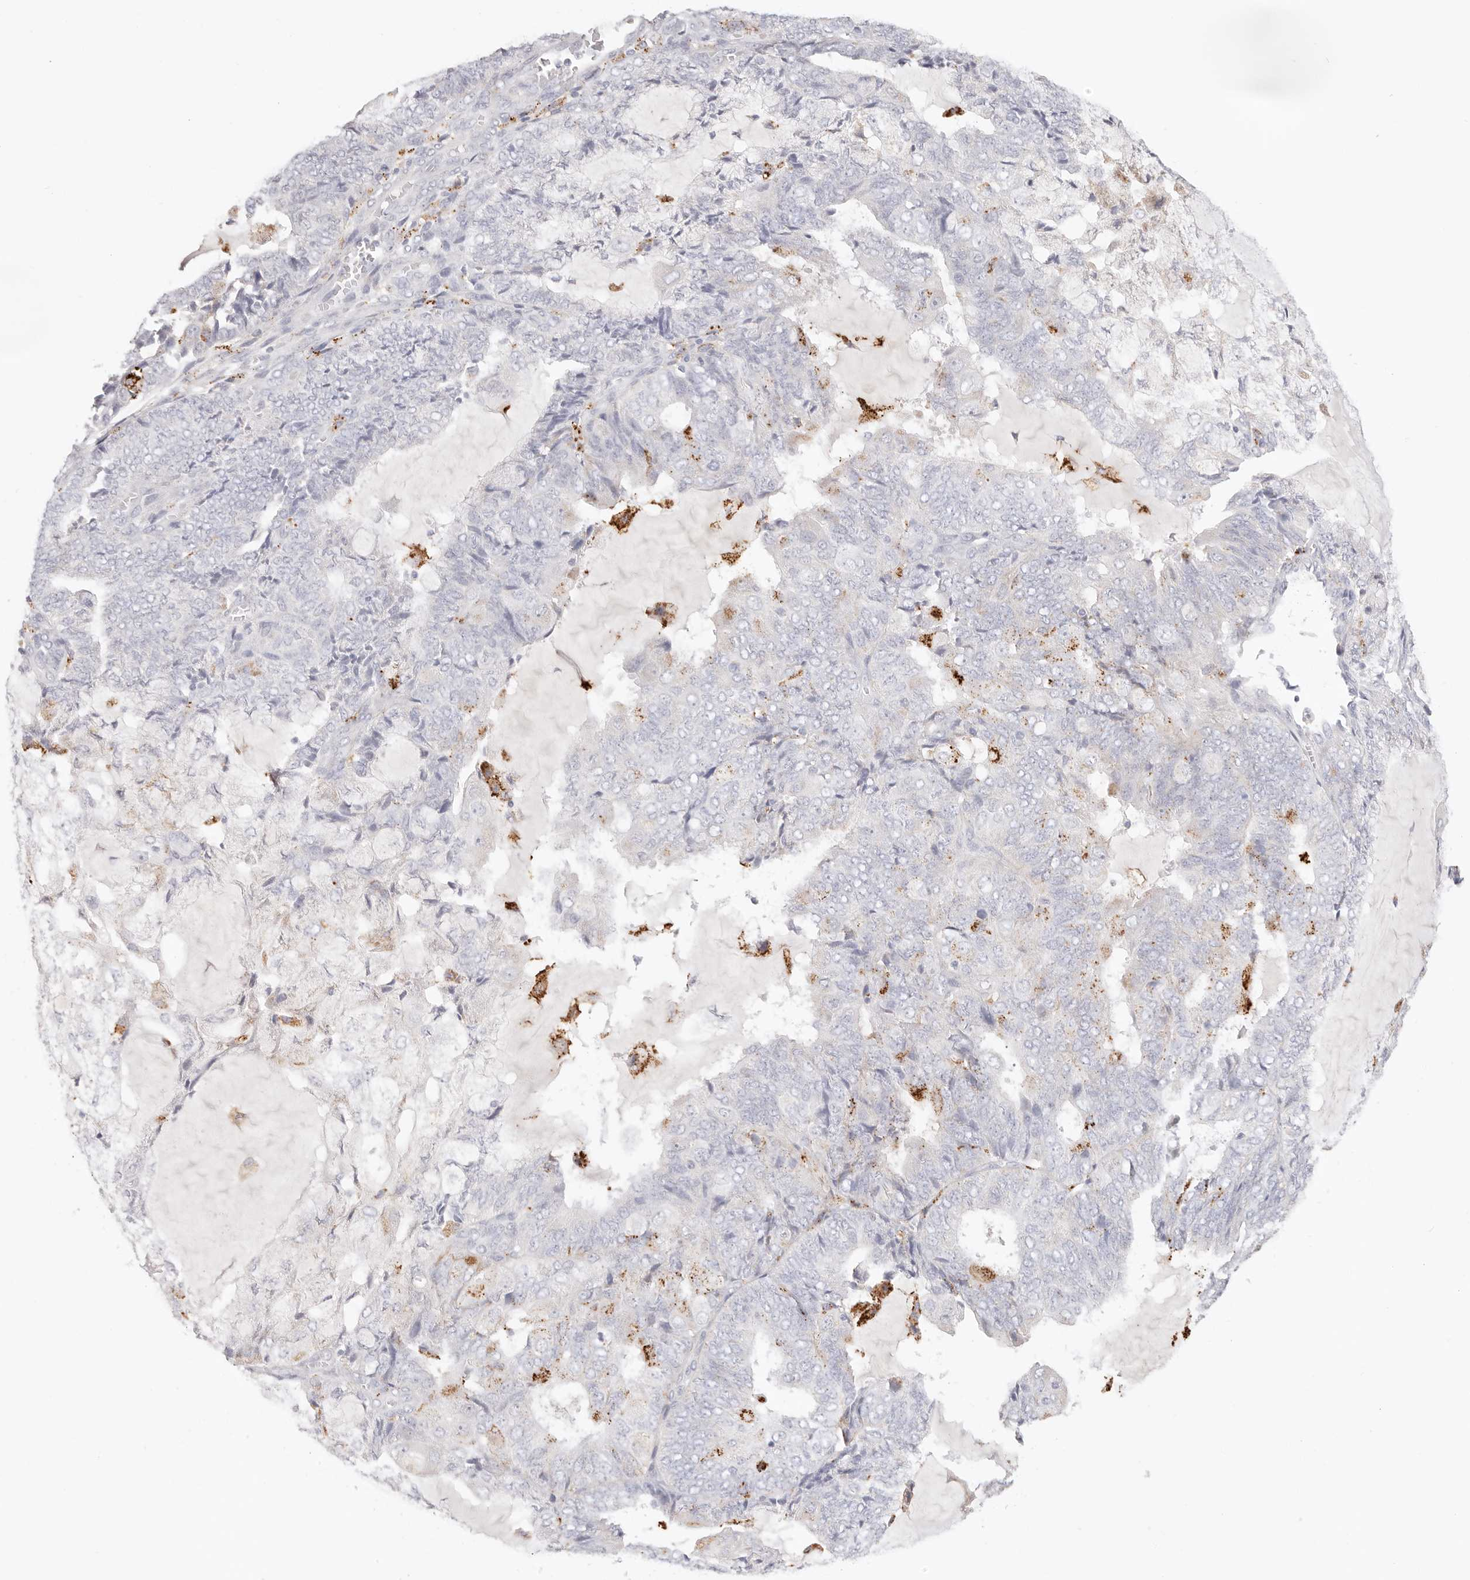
{"staining": {"intensity": "moderate", "quantity": "<25%", "location": "cytoplasmic/membranous"}, "tissue": "endometrial cancer", "cell_type": "Tumor cells", "image_type": "cancer", "snomed": [{"axis": "morphology", "description": "Adenocarcinoma, NOS"}, {"axis": "topography", "description": "Endometrium"}], "caption": "Immunohistochemical staining of human endometrial cancer exhibits low levels of moderate cytoplasmic/membranous expression in about <25% of tumor cells.", "gene": "STKLD1", "patient": {"sex": "female", "age": 81}}